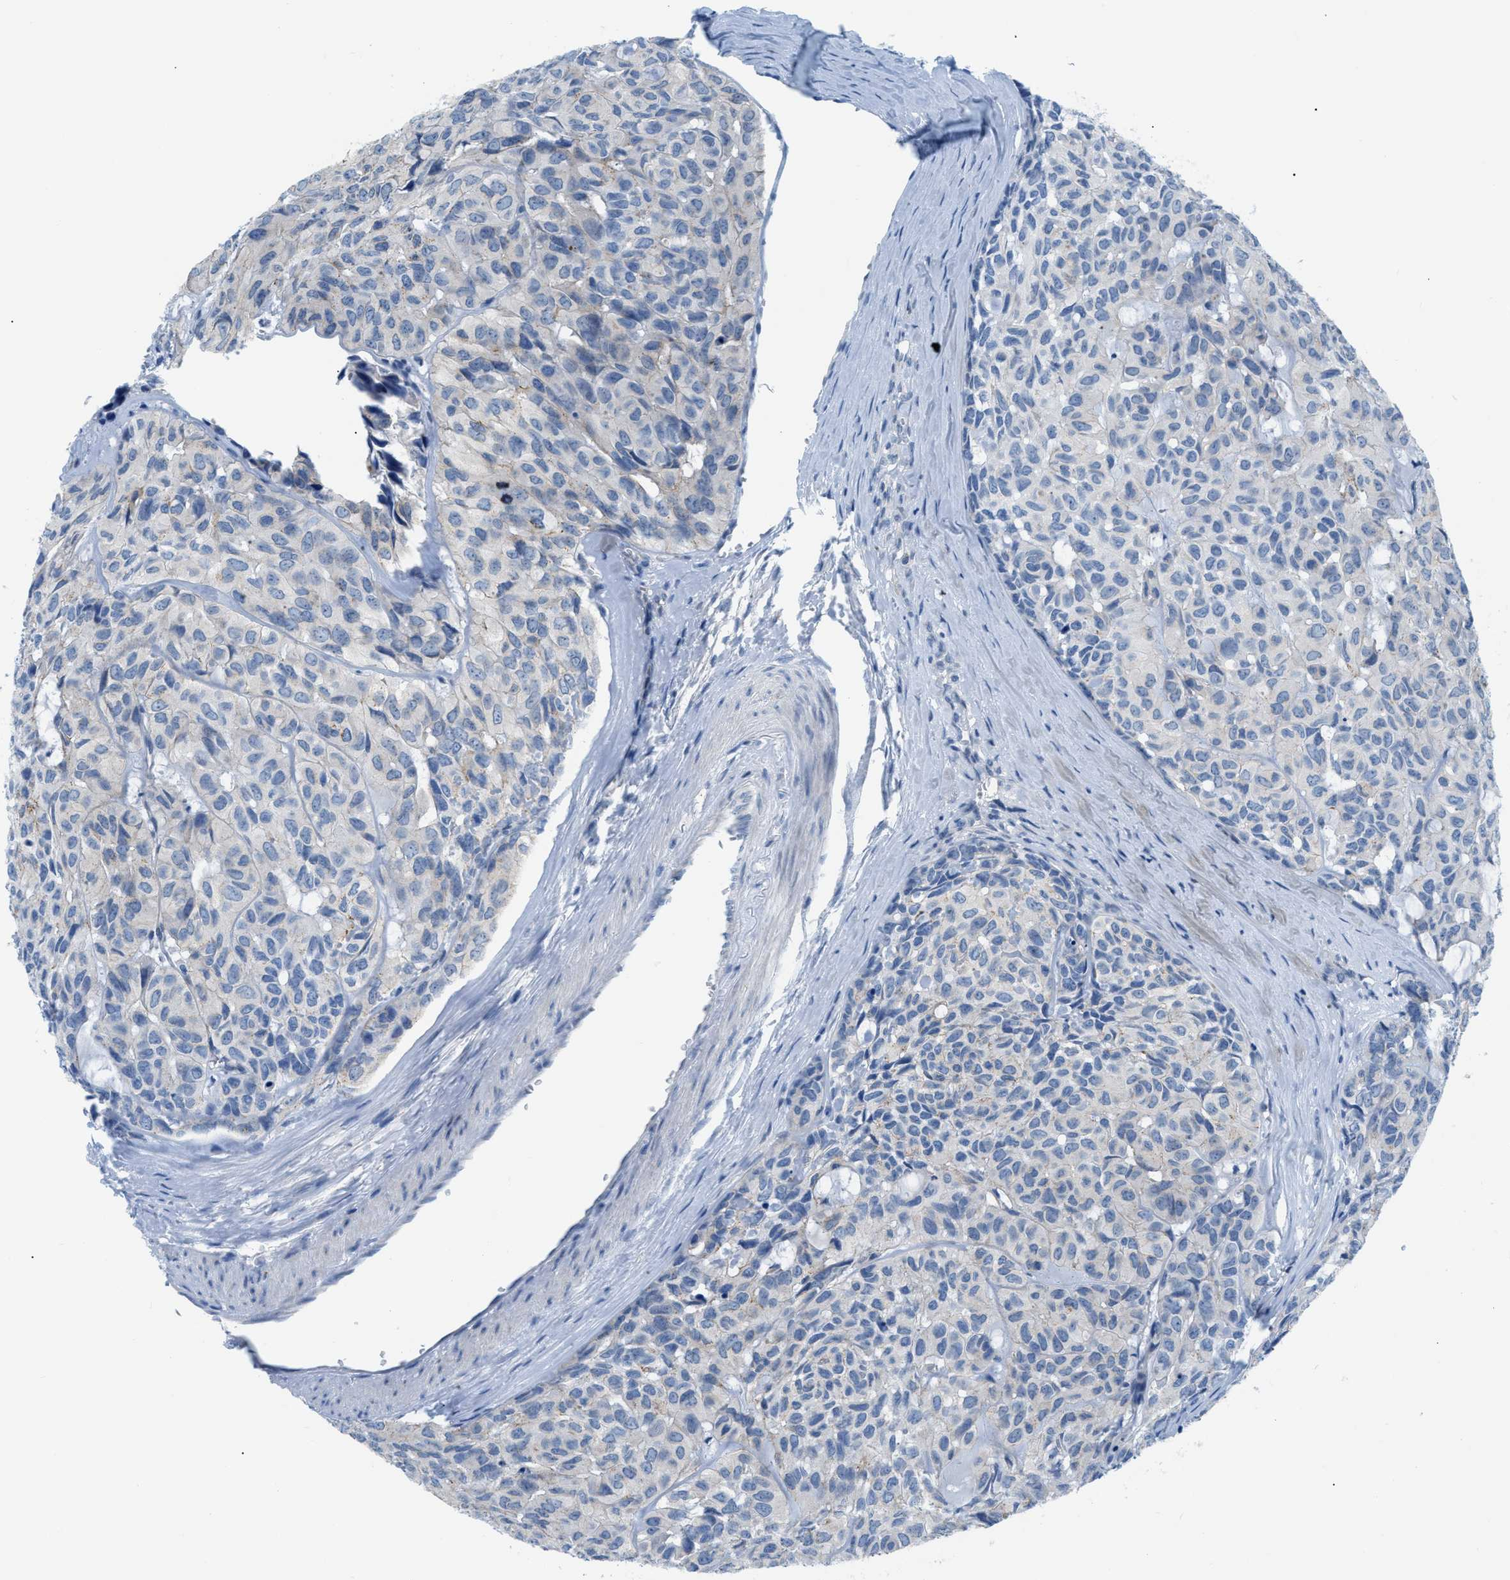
{"staining": {"intensity": "weak", "quantity": "<25%", "location": "cytoplasmic/membranous"}, "tissue": "head and neck cancer", "cell_type": "Tumor cells", "image_type": "cancer", "snomed": [{"axis": "morphology", "description": "Adenocarcinoma, NOS"}, {"axis": "topography", "description": "Salivary gland, NOS"}, {"axis": "topography", "description": "Head-Neck"}], "caption": "Immunohistochemical staining of human adenocarcinoma (head and neck) reveals no significant positivity in tumor cells. The staining was performed using DAB to visualize the protein expression in brown, while the nuclei were stained in blue with hematoxylin (Magnification: 20x).", "gene": "FDCSP", "patient": {"sex": "female", "age": 76}}